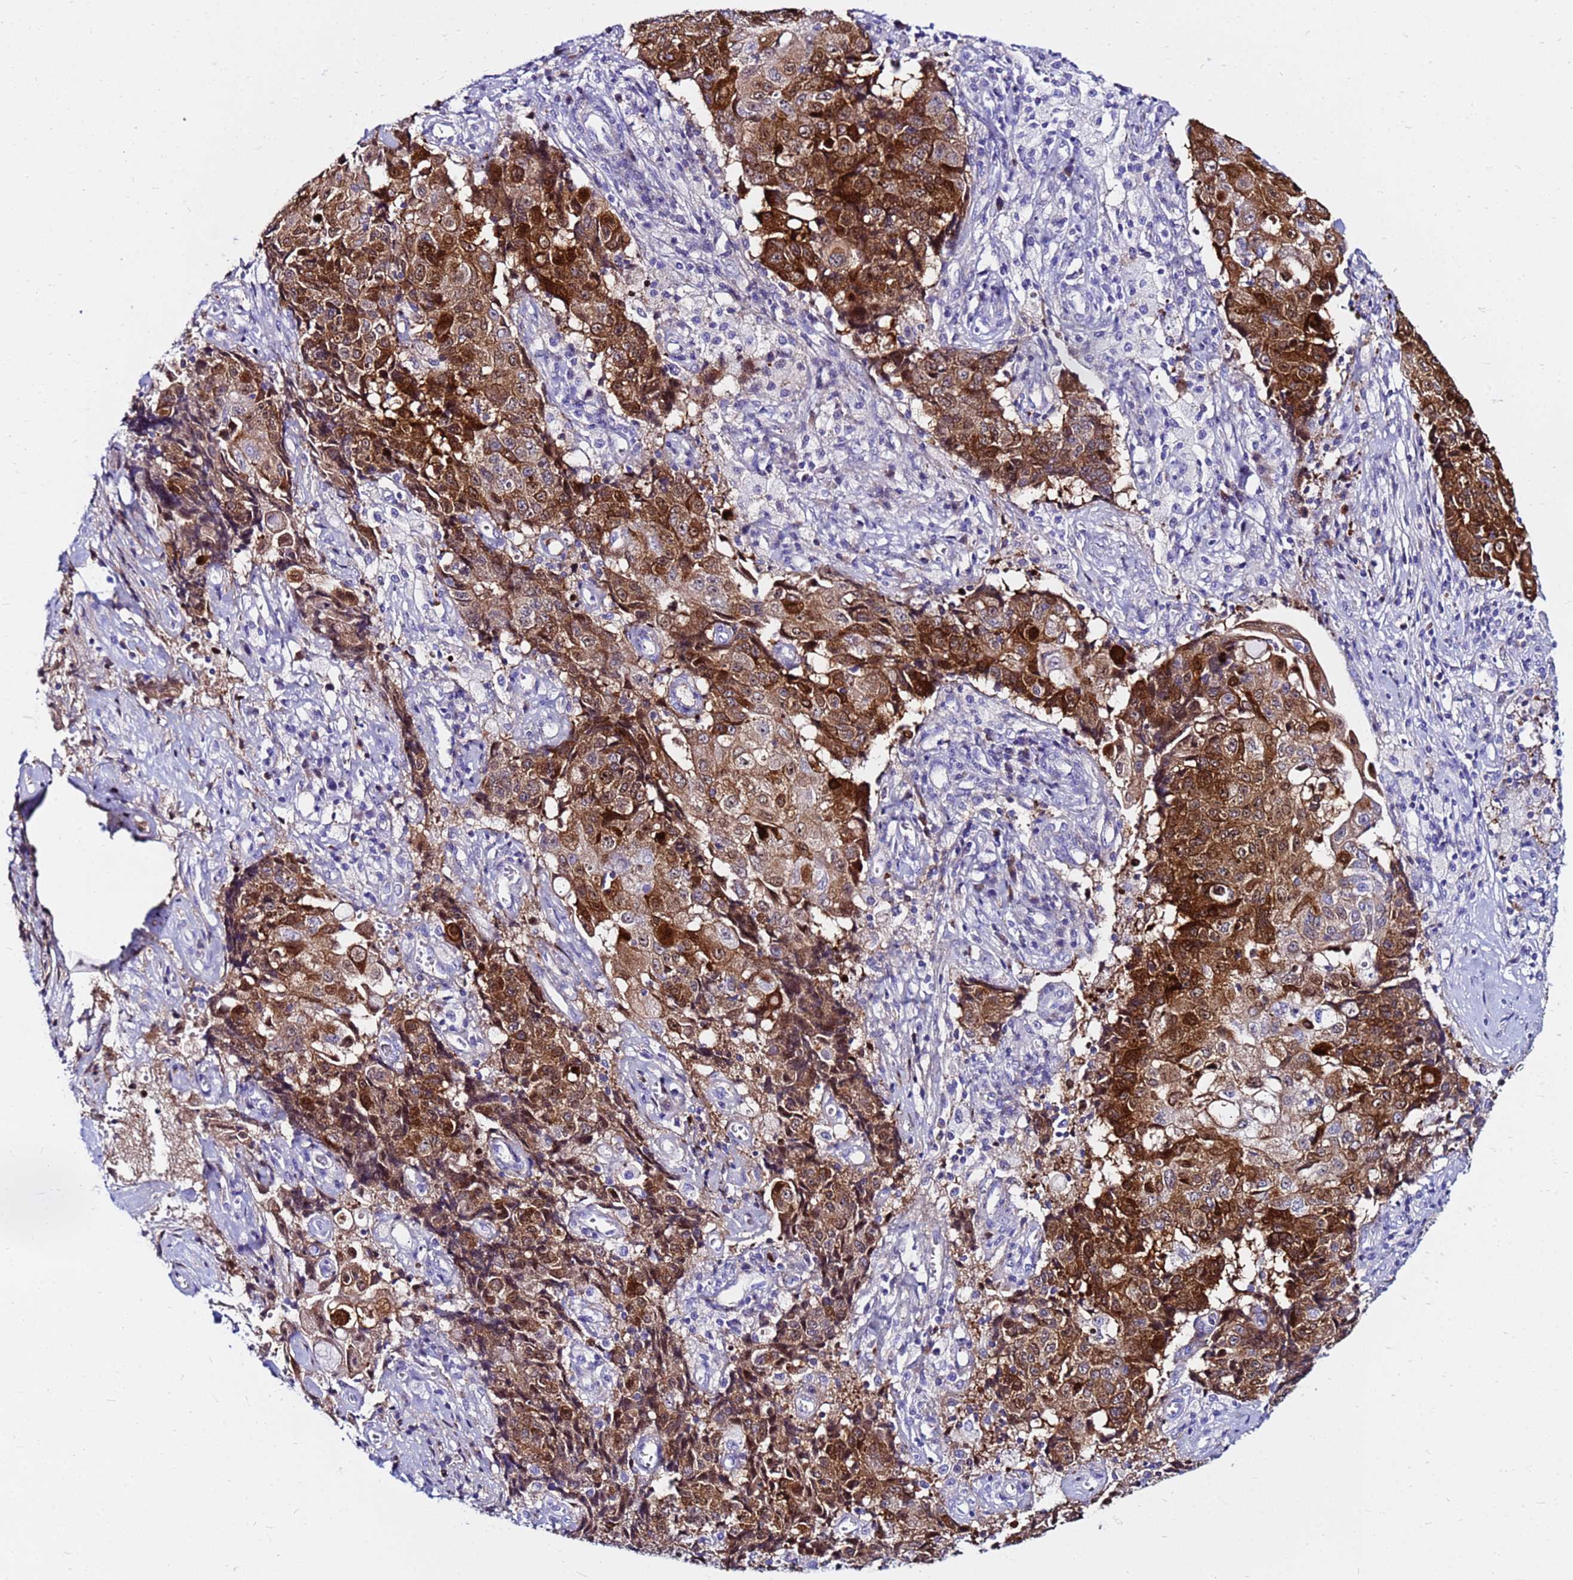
{"staining": {"intensity": "strong", "quantity": ">75%", "location": "cytoplasmic/membranous"}, "tissue": "ovarian cancer", "cell_type": "Tumor cells", "image_type": "cancer", "snomed": [{"axis": "morphology", "description": "Carcinoma, endometroid"}, {"axis": "topography", "description": "Ovary"}], "caption": "Immunohistochemistry image of neoplastic tissue: ovarian endometroid carcinoma stained using immunohistochemistry shows high levels of strong protein expression localized specifically in the cytoplasmic/membranous of tumor cells, appearing as a cytoplasmic/membranous brown color.", "gene": "PPP1R14C", "patient": {"sex": "female", "age": 42}}